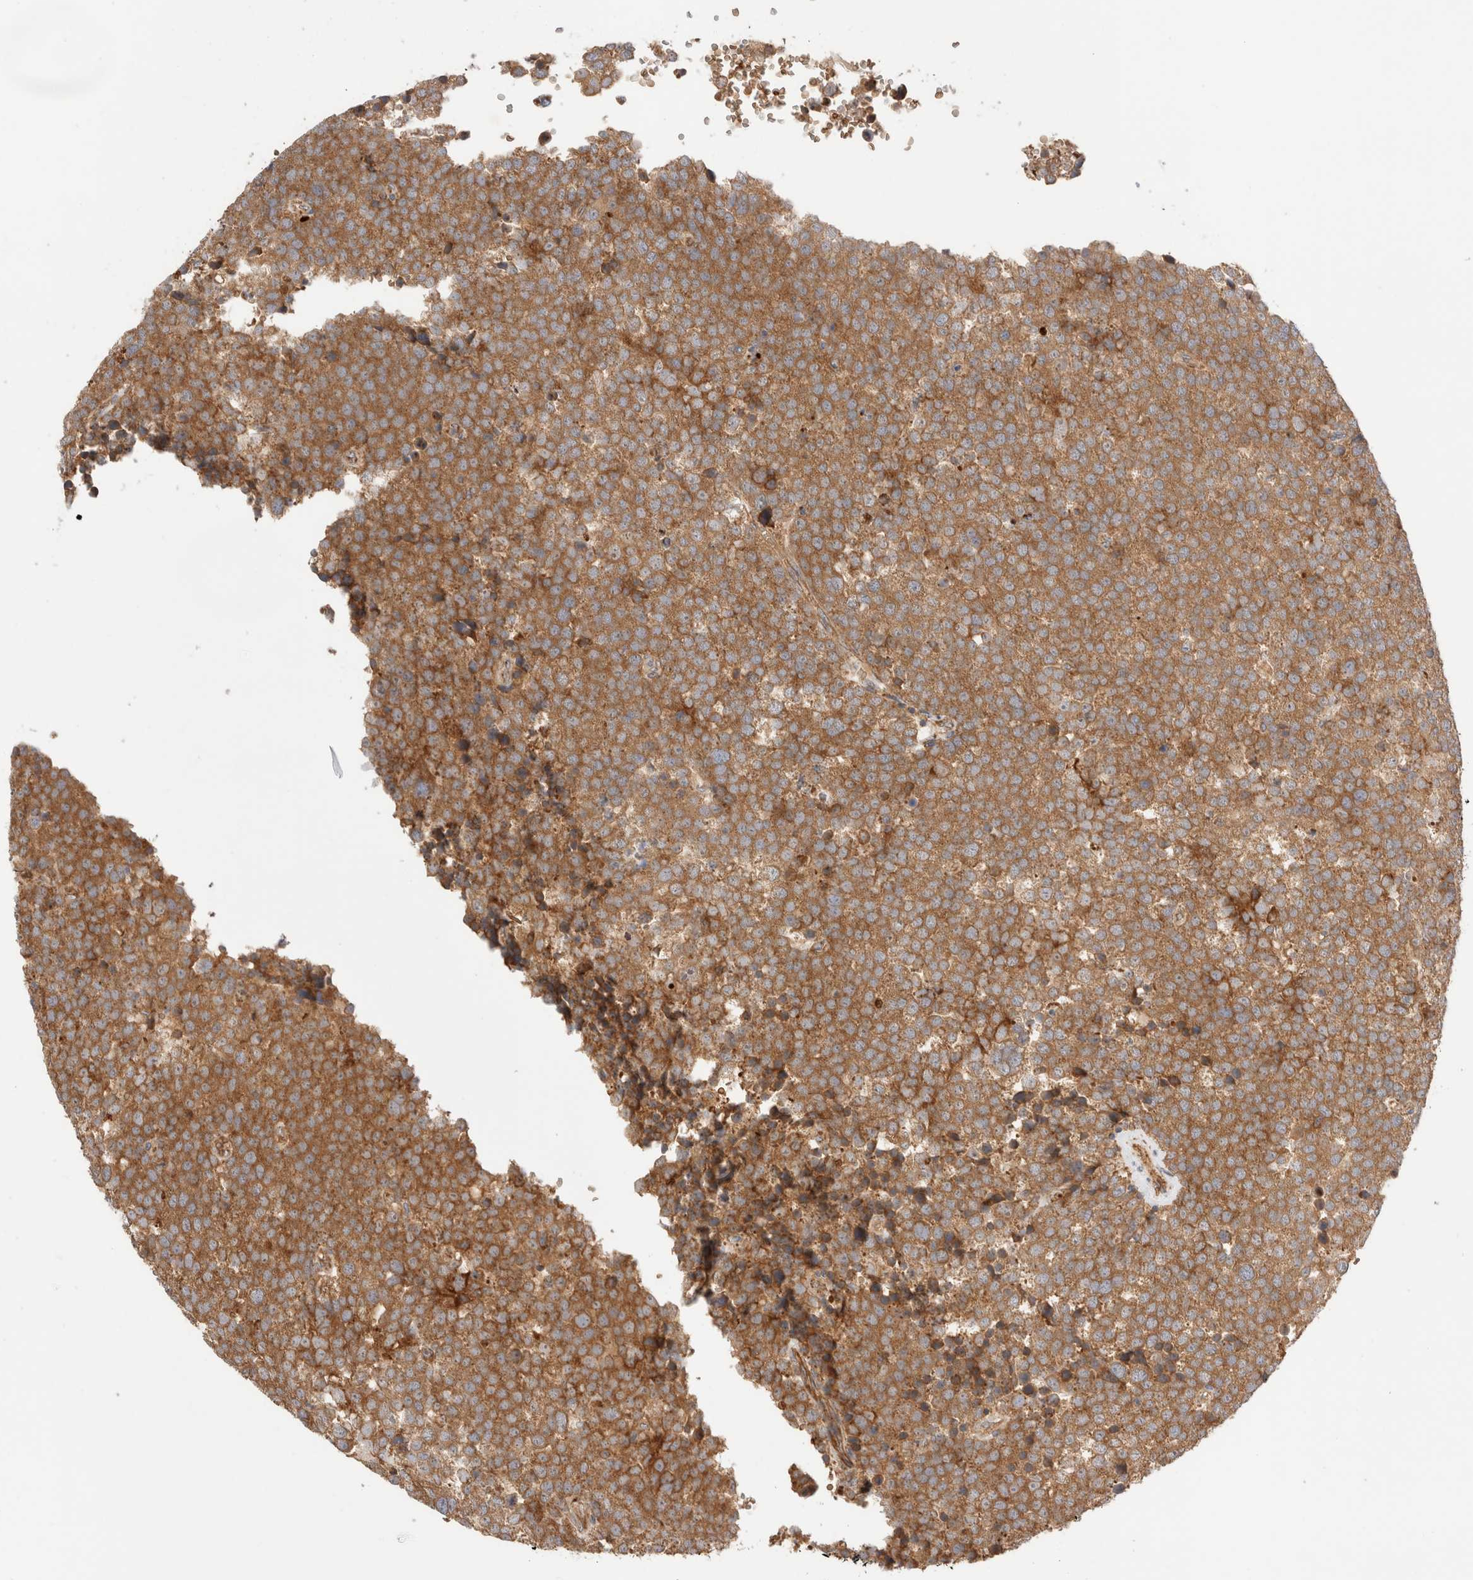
{"staining": {"intensity": "moderate", "quantity": ">75%", "location": "cytoplasmic/membranous"}, "tissue": "testis cancer", "cell_type": "Tumor cells", "image_type": "cancer", "snomed": [{"axis": "morphology", "description": "Seminoma, NOS"}, {"axis": "topography", "description": "Testis"}], "caption": "Approximately >75% of tumor cells in testis seminoma exhibit moderate cytoplasmic/membranous protein expression as visualized by brown immunohistochemical staining.", "gene": "UTS2B", "patient": {"sex": "male", "age": 71}}